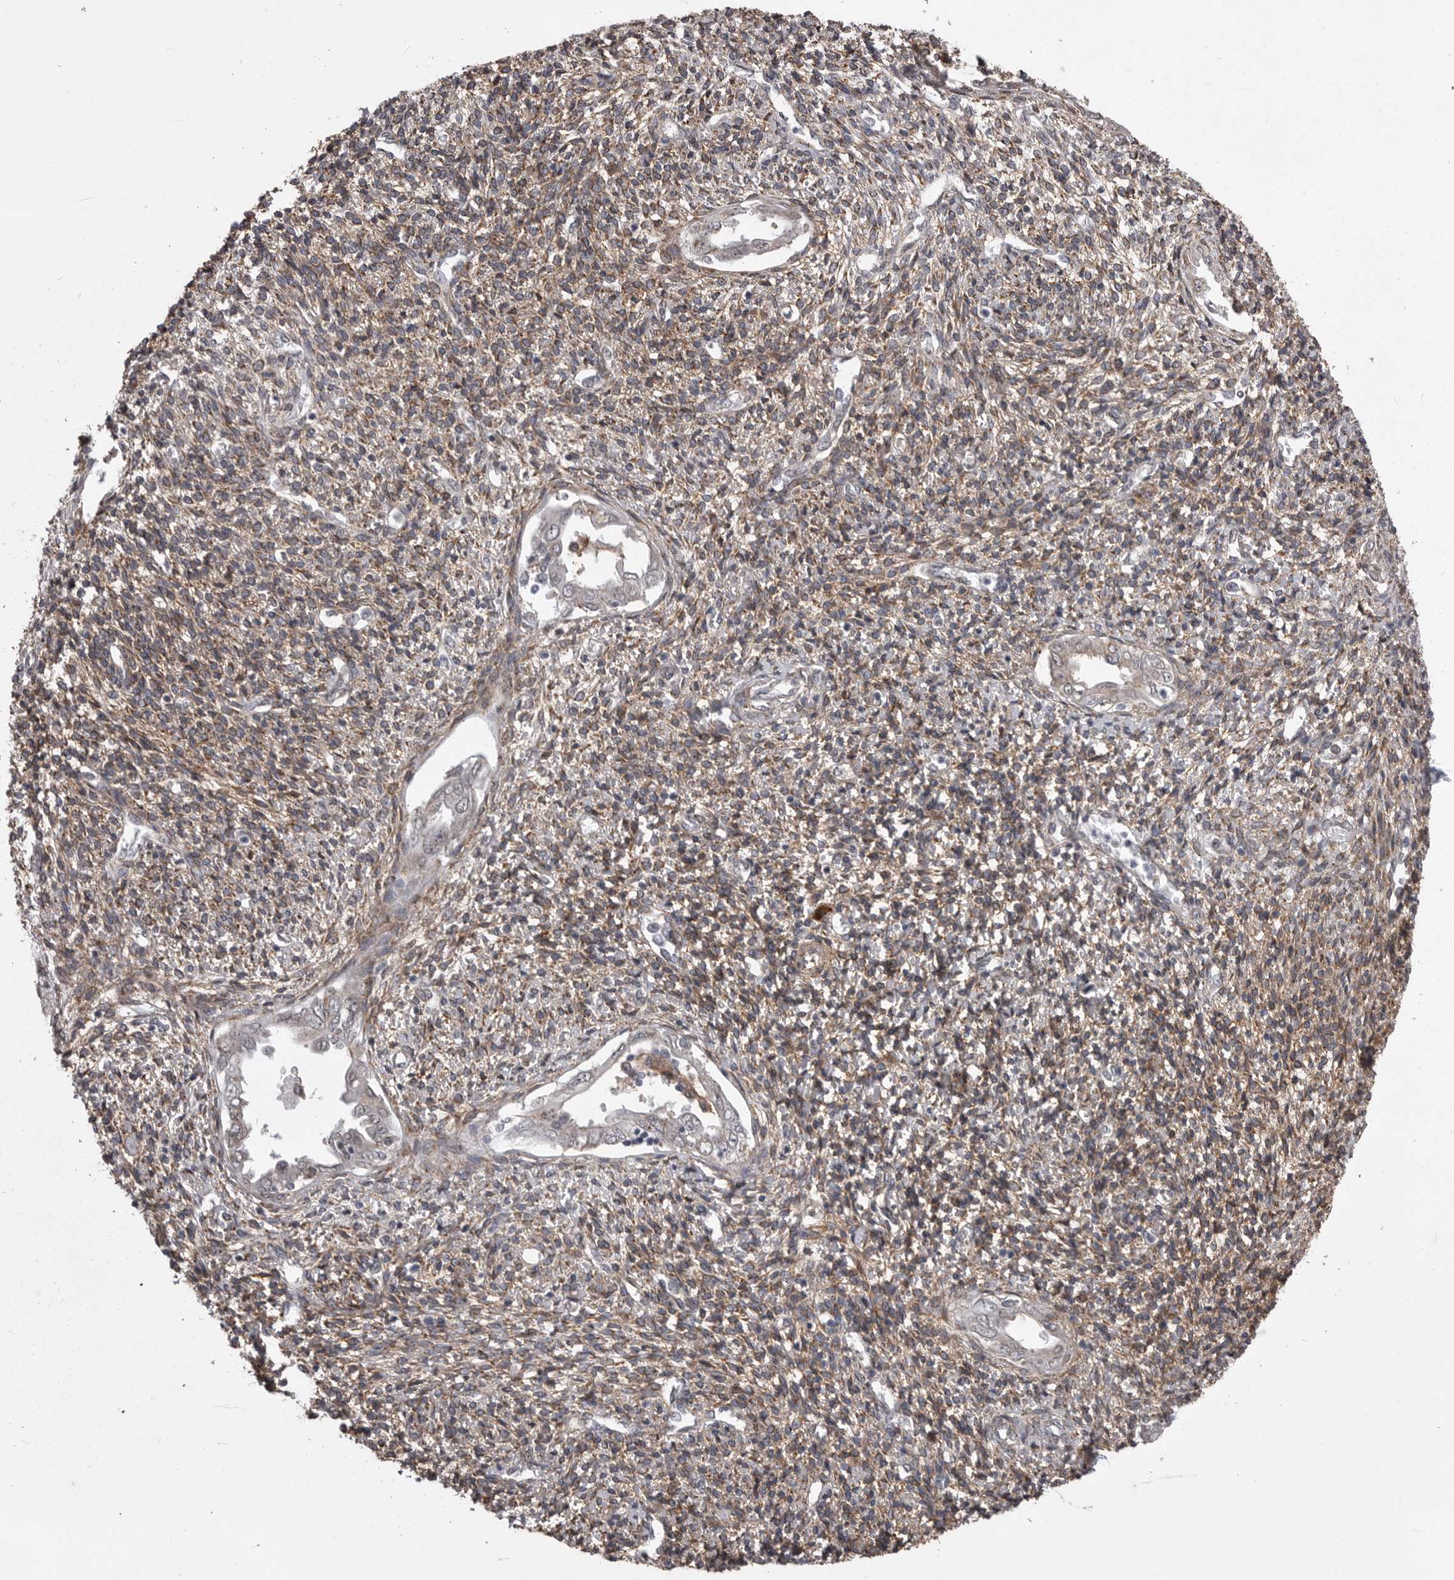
{"staining": {"intensity": "weak", "quantity": ">75%", "location": "cytoplasmic/membranous"}, "tissue": "endometrium", "cell_type": "Cells in endometrial stroma", "image_type": "normal", "snomed": [{"axis": "morphology", "description": "Normal tissue, NOS"}, {"axis": "topography", "description": "Endometrium"}], "caption": "IHC of unremarkable endometrium displays low levels of weak cytoplasmic/membranous staining in approximately >75% of cells in endometrial stroma.", "gene": "ABL1", "patient": {"sex": "female", "age": 66}}